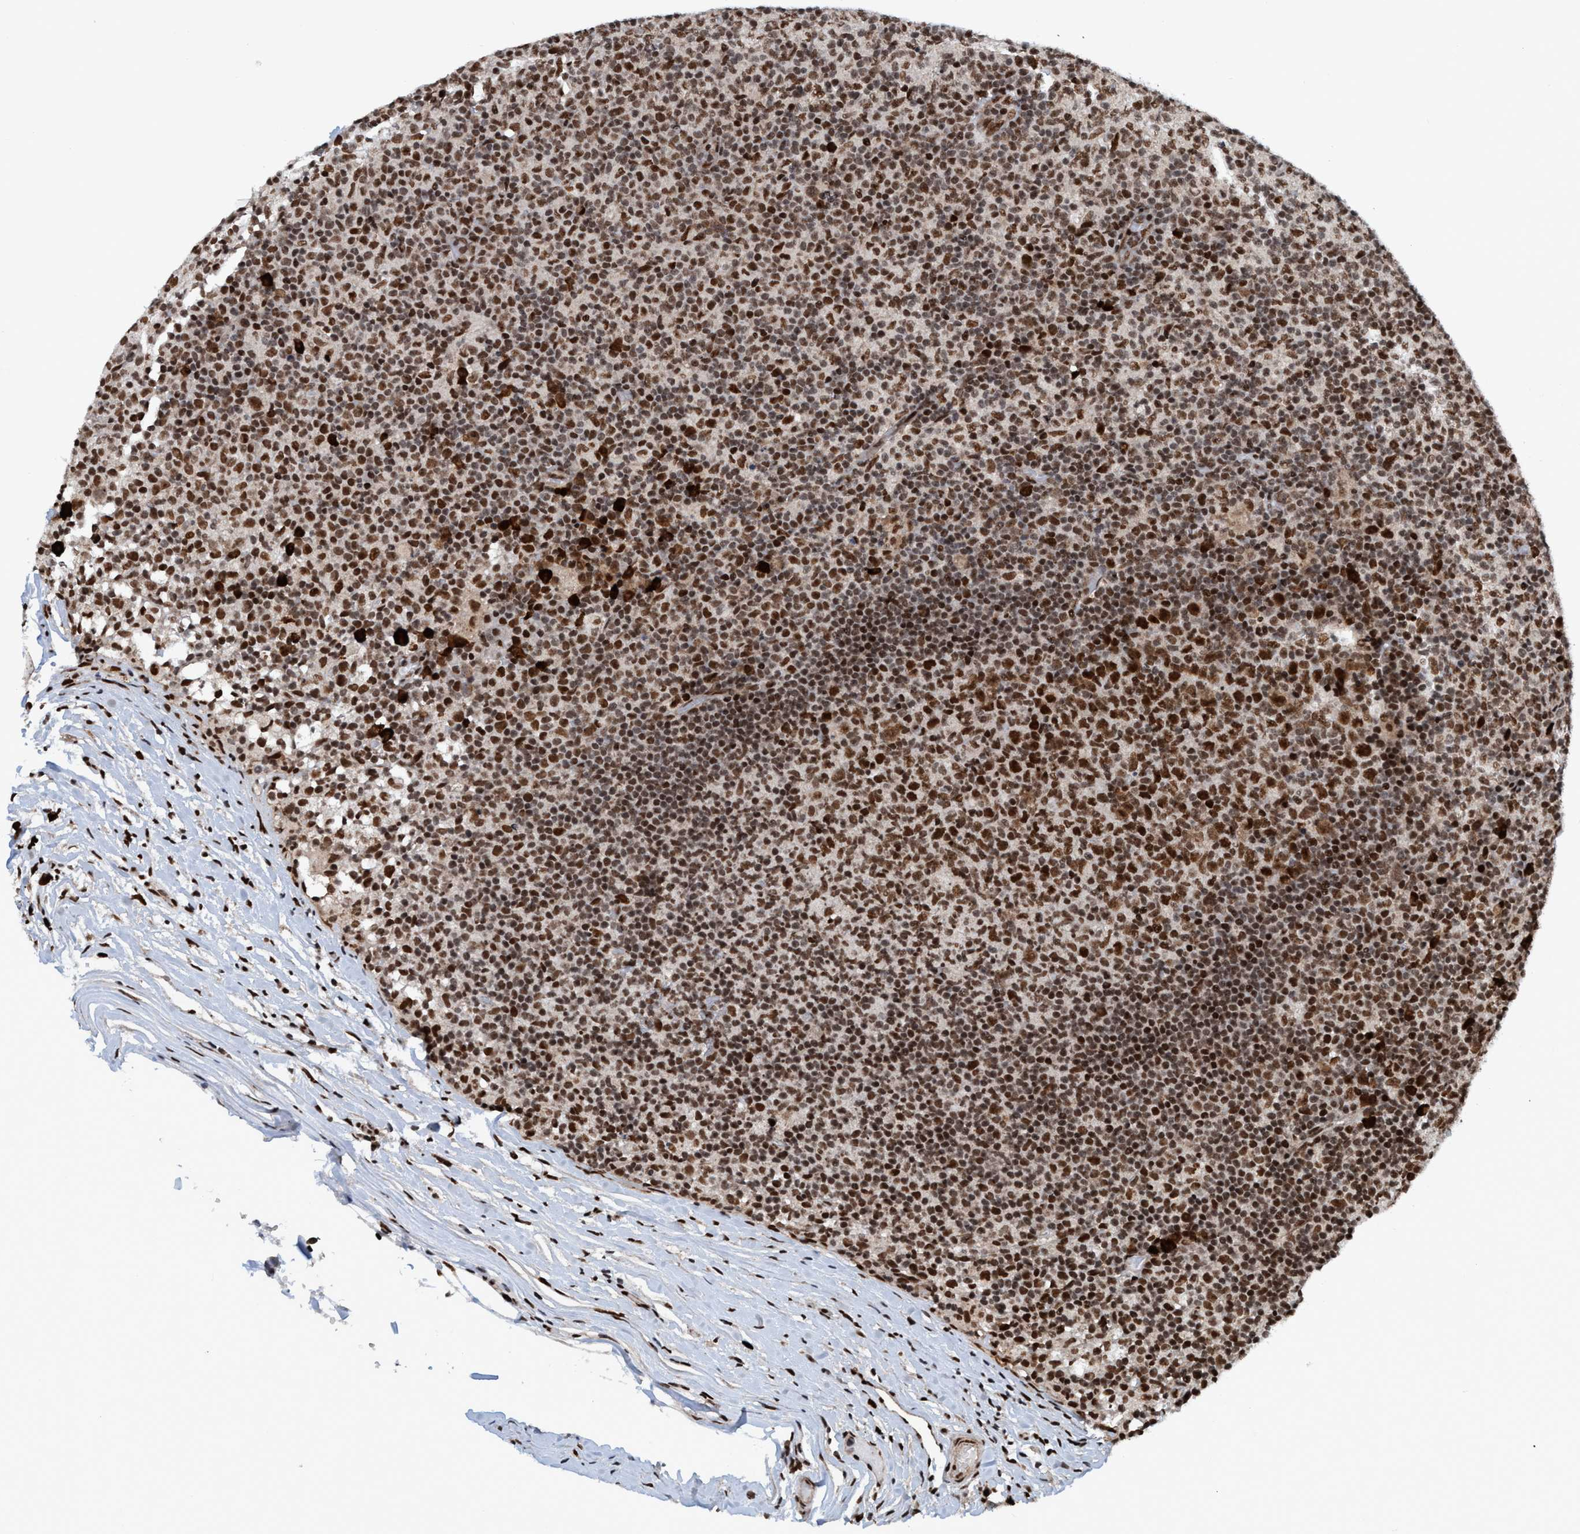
{"staining": {"intensity": "strong", "quantity": ">75%", "location": "nuclear"}, "tissue": "lymph node", "cell_type": "Germinal center cells", "image_type": "normal", "snomed": [{"axis": "morphology", "description": "Normal tissue, NOS"}, {"axis": "morphology", "description": "Inflammation, NOS"}, {"axis": "topography", "description": "Lymph node"}], "caption": "Immunohistochemistry micrograph of unremarkable lymph node: human lymph node stained using IHC shows high levels of strong protein expression localized specifically in the nuclear of germinal center cells, appearing as a nuclear brown color.", "gene": "TOPBP1", "patient": {"sex": "male", "age": 55}}